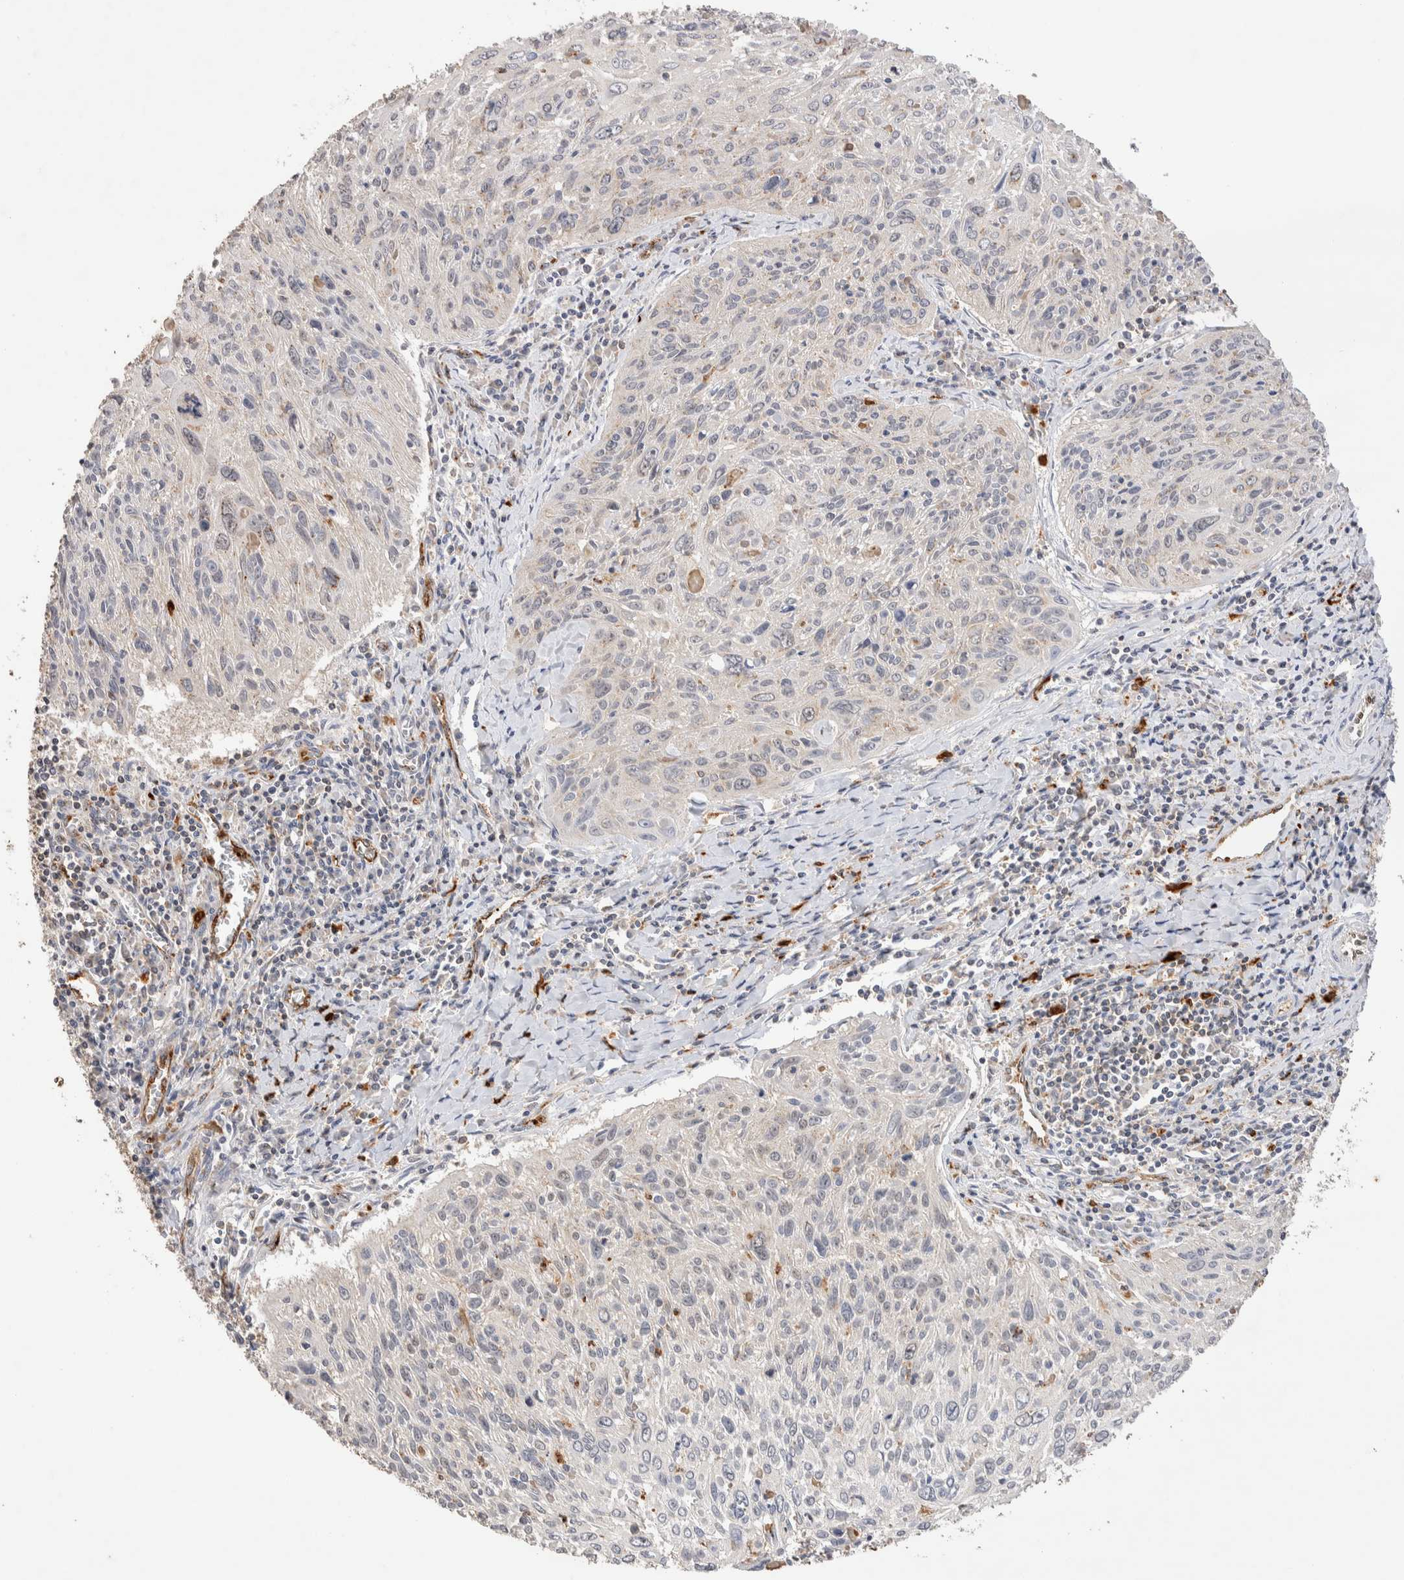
{"staining": {"intensity": "negative", "quantity": "none", "location": "none"}, "tissue": "cervical cancer", "cell_type": "Tumor cells", "image_type": "cancer", "snomed": [{"axis": "morphology", "description": "Squamous cell carcinoma, NOS"}, {"axis": "topography", "description": "Cervix"}], "caption": "The micrograph shows no staining of tumor cells in cervical cancer (squamous cell carcinoma).", "gene": "NSMAF", "patient": {"sex": "female", "age": 51}}